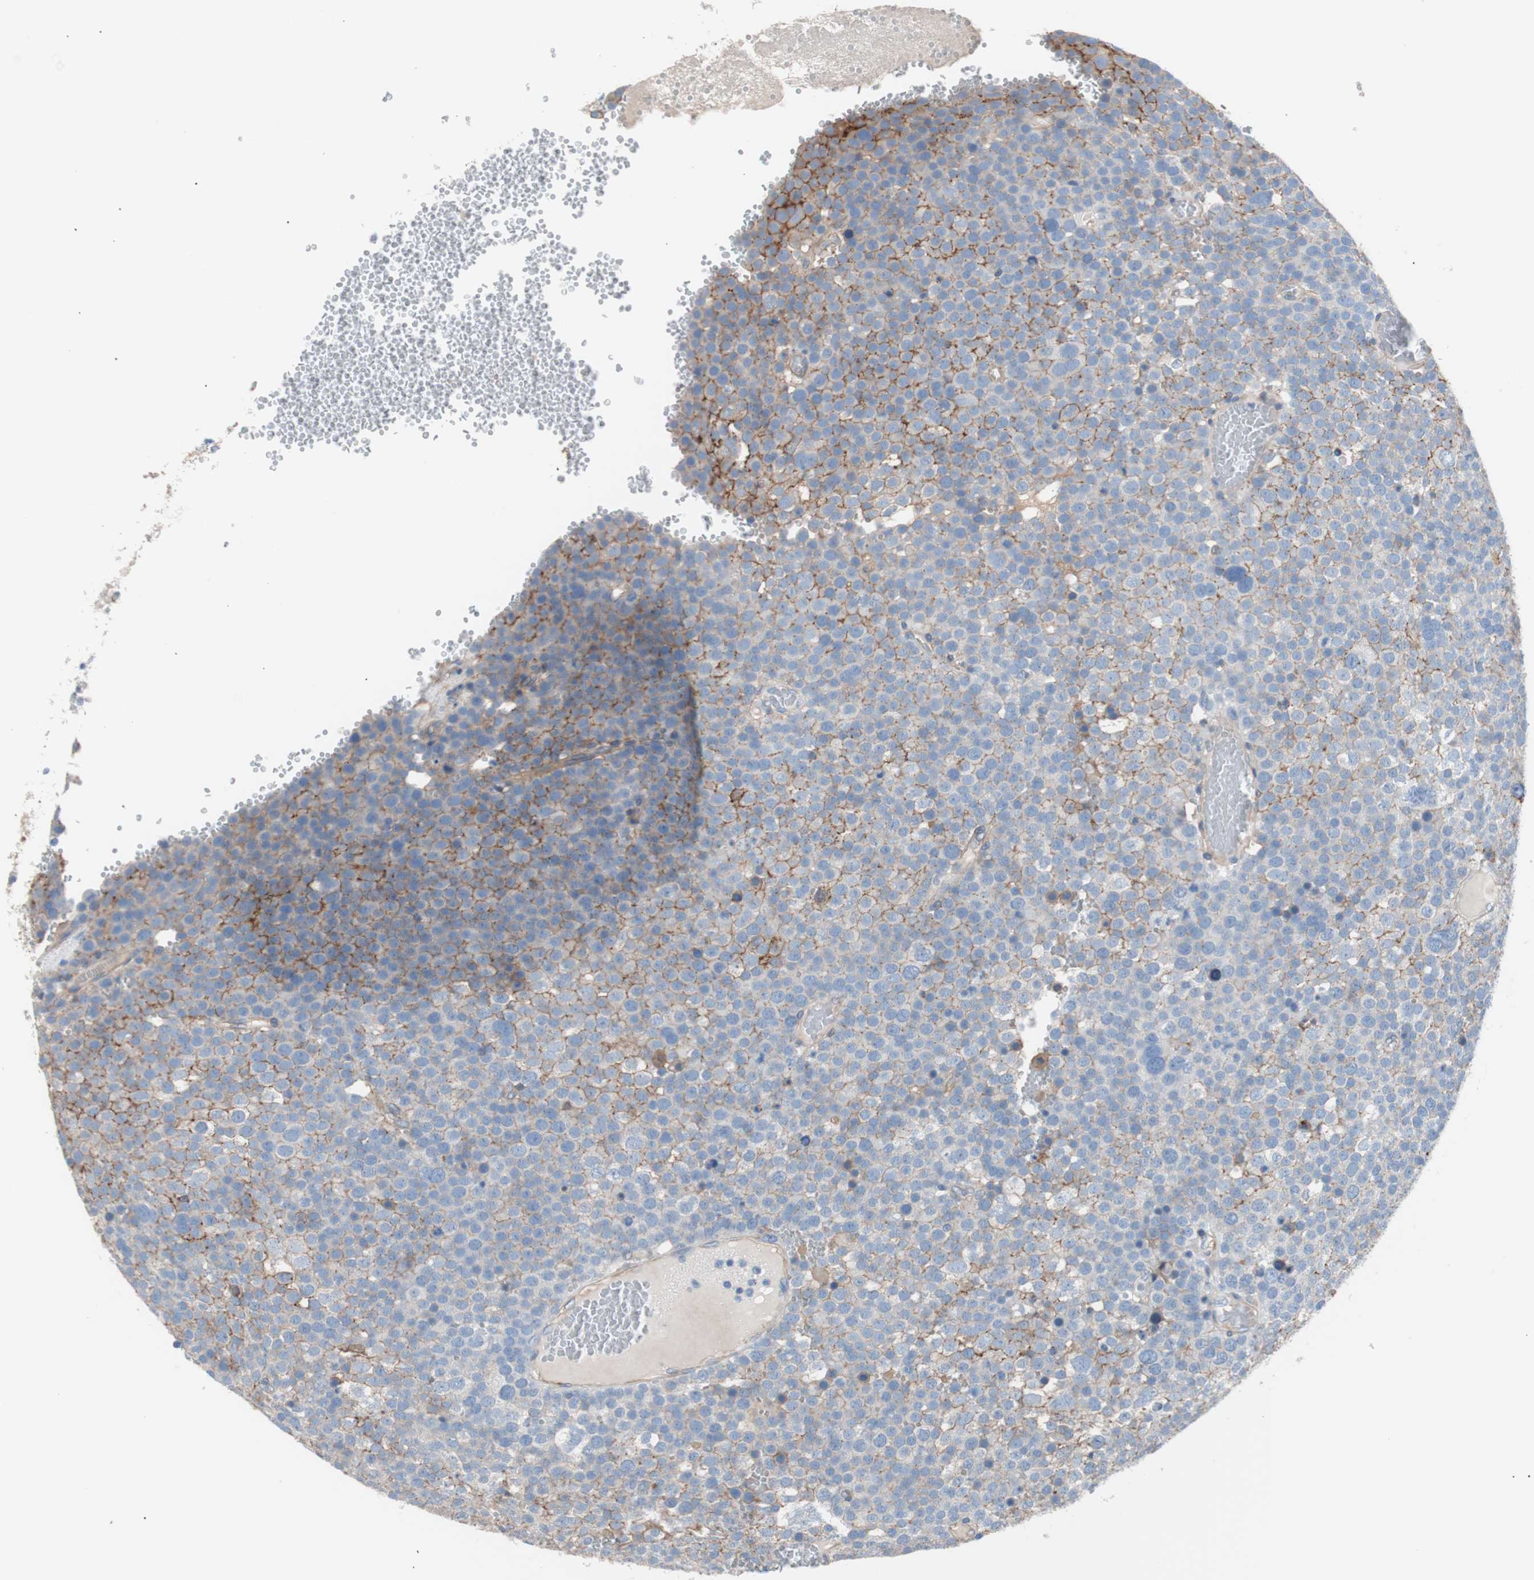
{"staining": {"intensity": "moderate", "quantity": "25%-75%", "location": "cytoplasmic/membranous"}, "tissue": "testis cancer", "cell_type": "Tumor cells", "image_type": "cancer", "snomed": [{"axis": "morphology", "description": "Seminoma, NOS"}, {"axis": "topography", "description": "Testis"}], "caption": "About 25%-75% of tumor cells in human testis cancer demonstrate moderate cytoplasmic/membranous protein expression as visualized by brown immunohistochemical staining.", "gene": "CD81", "patient": {"sex": "male", "age": 71}}